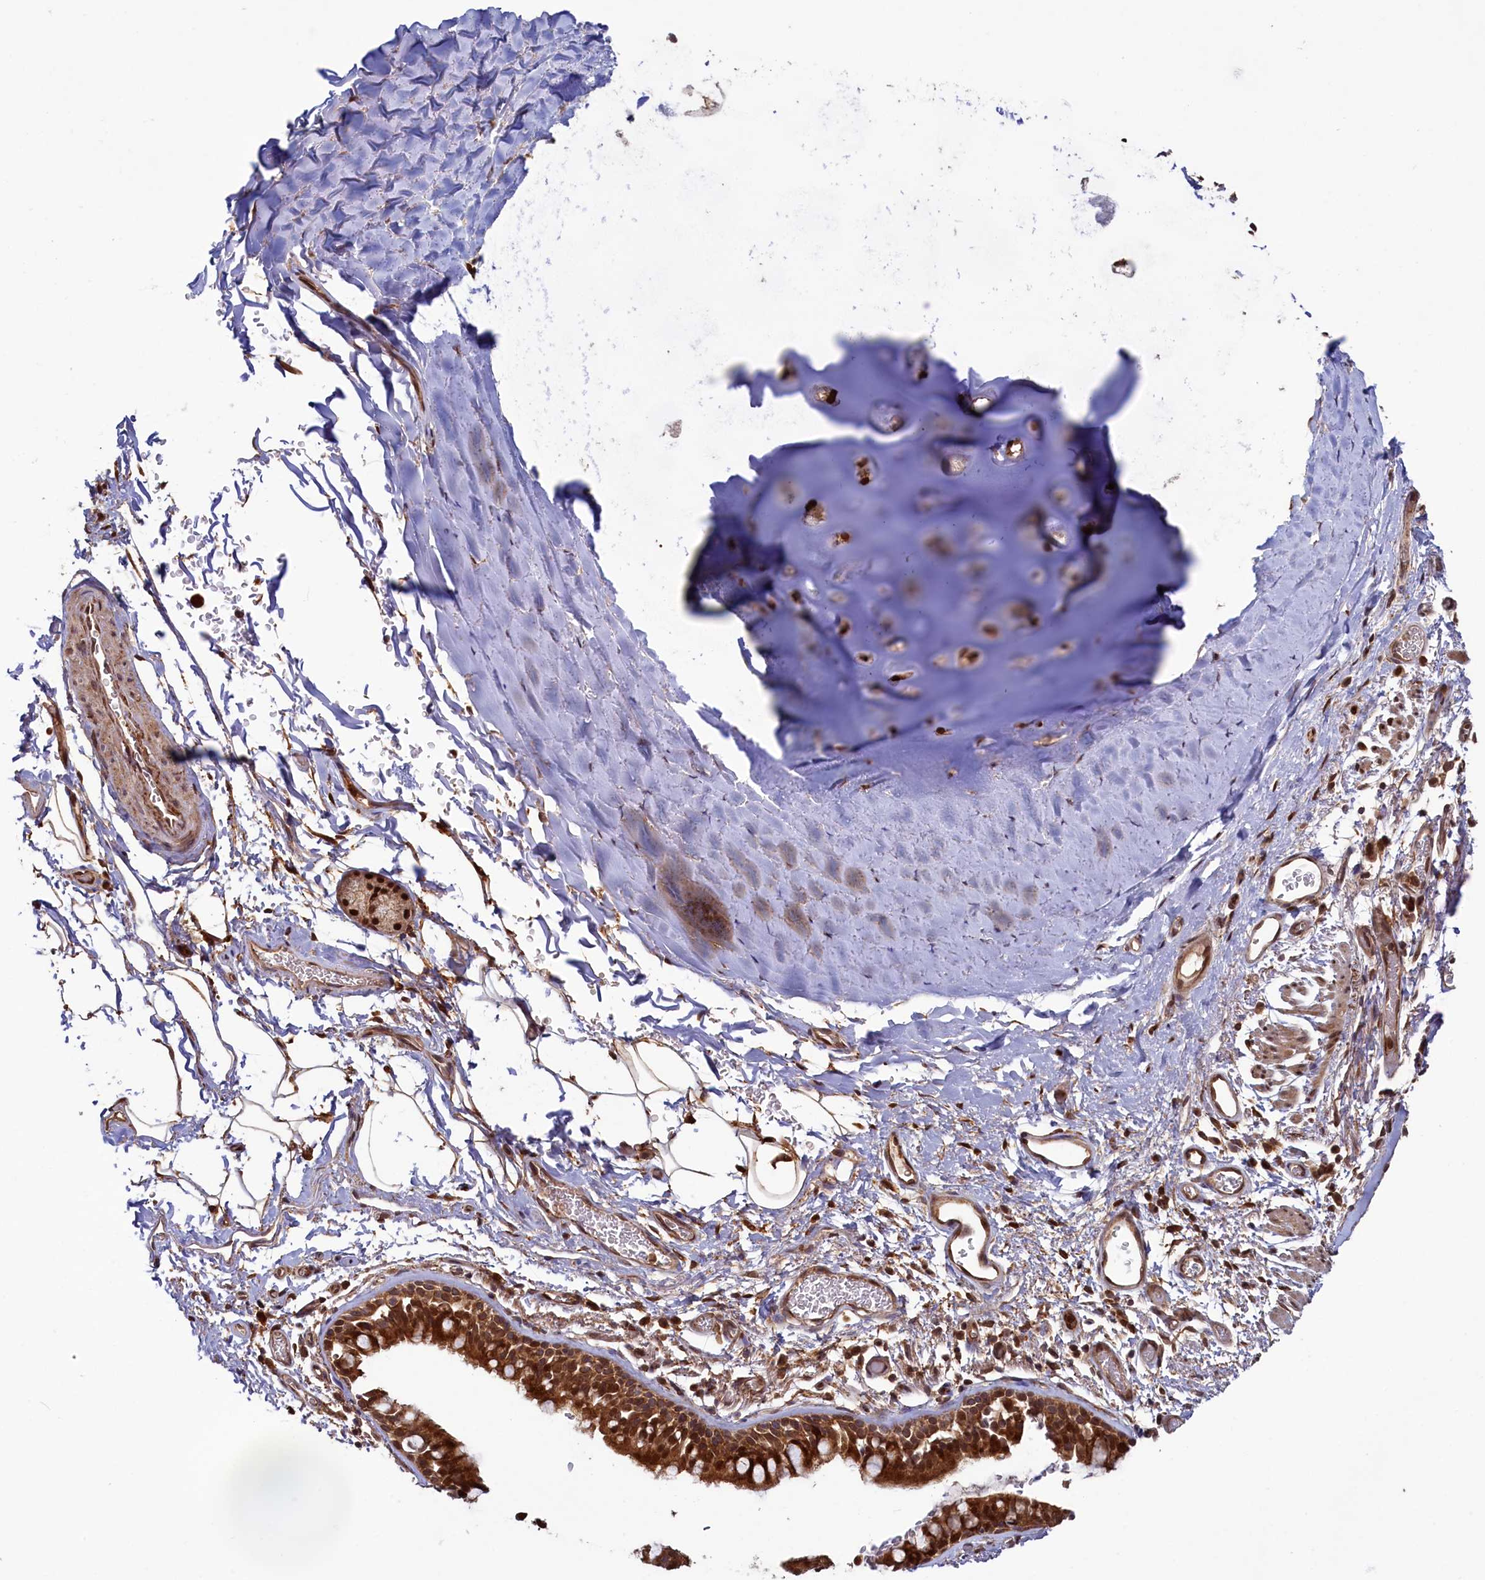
{"staining": {"intensity": "strong", "quantity": ">75%", "location": "cytoplasmic/membranous,nuclear"}, "tissue": "bronchus", "cell_type": "Respiratory epithelial cells", "image_type": "normal", "snomed": [{"axis": "morphology", "description": "Normal tissue, NOS"}, {"axis": "topography", "description": "Bronchus"}], "caption": "Immunohistochemical staining of benign bronchus exhibits high levels of strong cytoplasmic/membranous,nuclear staining in approximately >75% of respiratory epithelial cells.", "gene": "NAE1", "patient": {"sex": "male", "age": 65}}